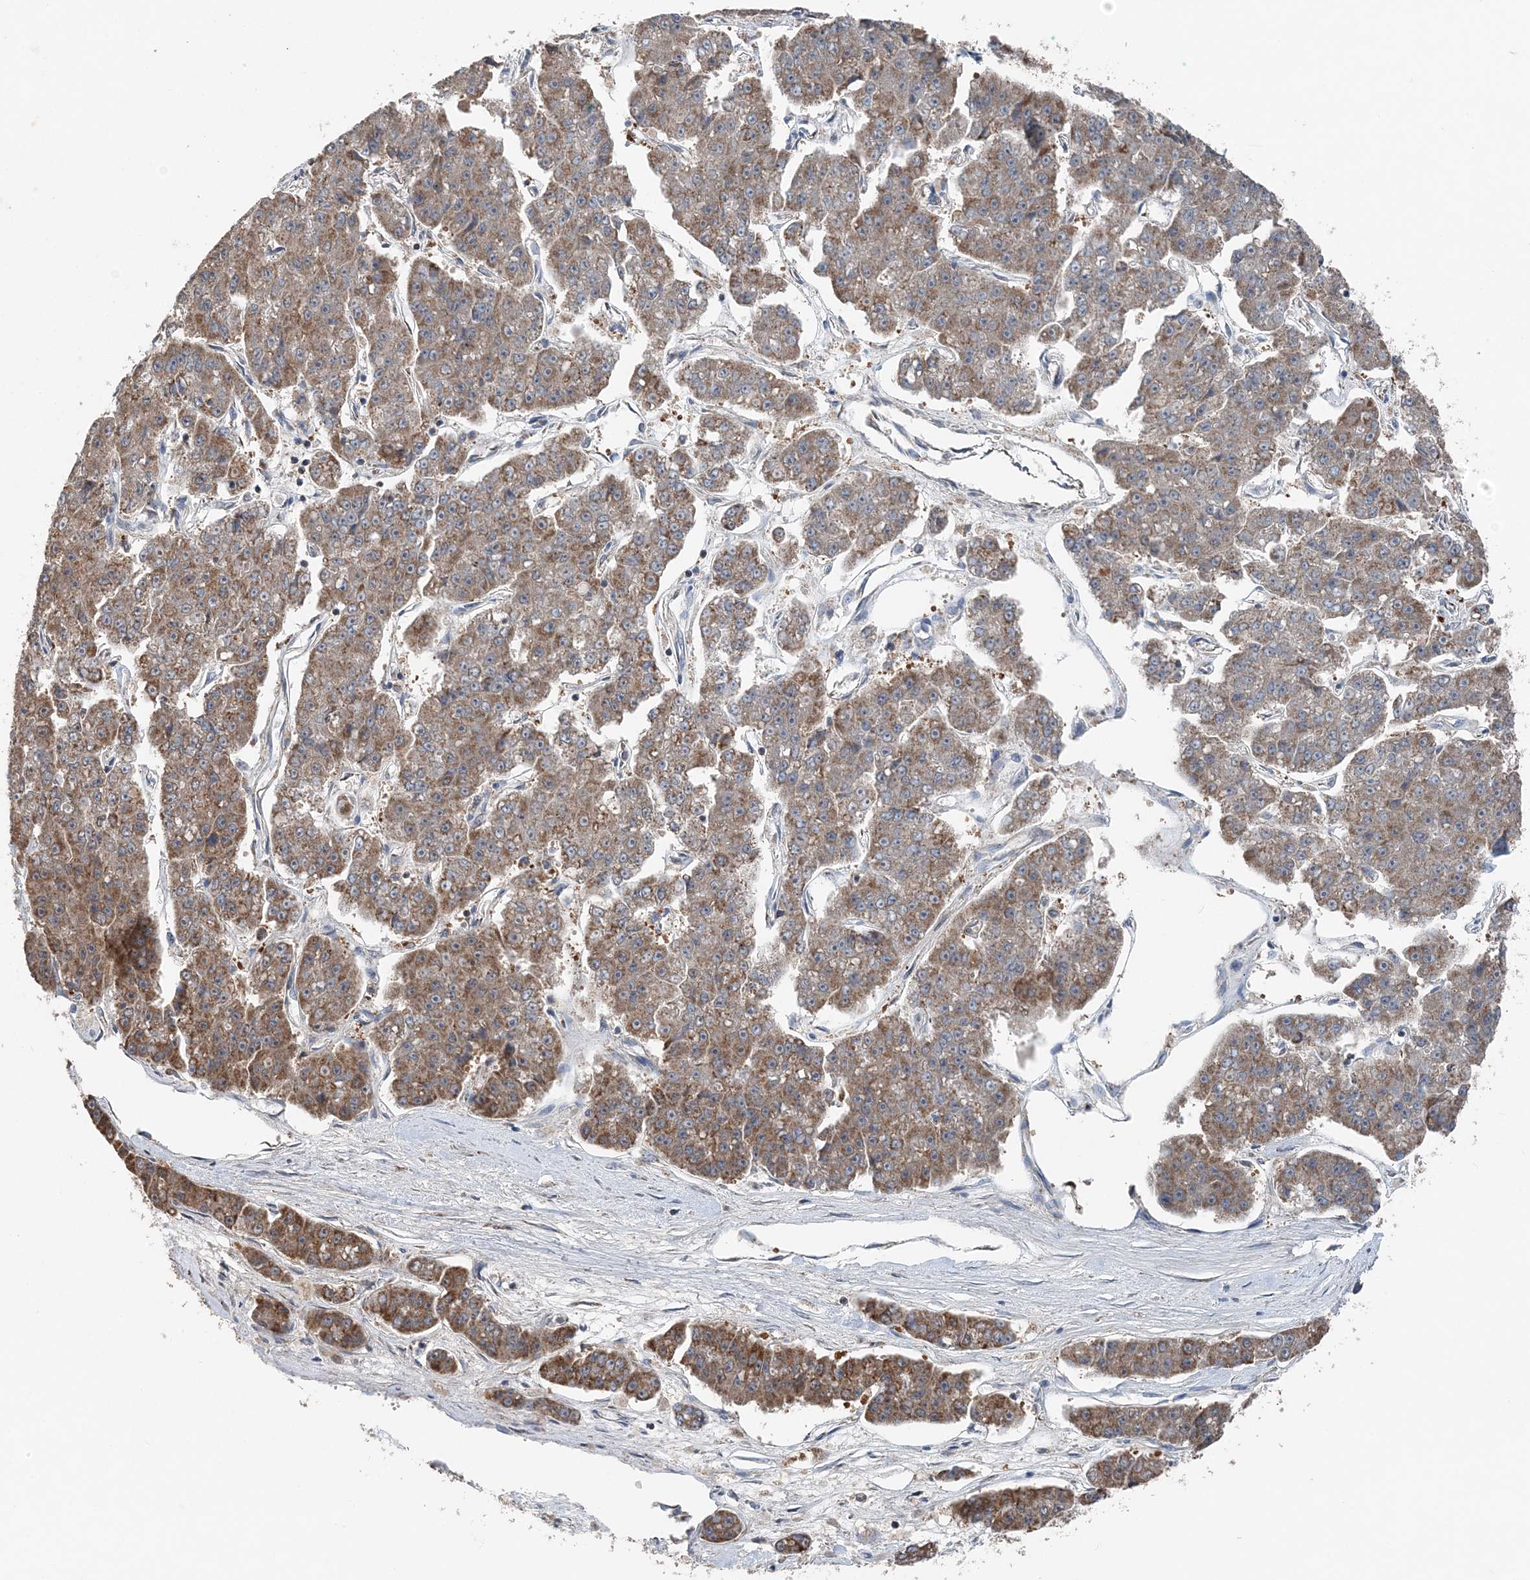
{"staining": {"intensity": "moderate", "quantity": ">75%", "location": "cytoplasmic/membranous"}, "tissue": "pancreatic cancer", "cell_type": "Tumor cells", "image_type": "cancer", "snomed": [{"axis": "morphology", "description": "Adenocarcinoma, NOS"}, {"axis": "topography", "description": "Pancreas"}], "caption": "Pancreatic cancer (adenocarcinoma) stained with DAB immunohistochemistry demonstrates medium levels of moderate cytoplasmic/membranous staining in approximately >75% of tumor cells.", "gene": "SPRY2", "patient": {"sex": "male", "age": 50}}